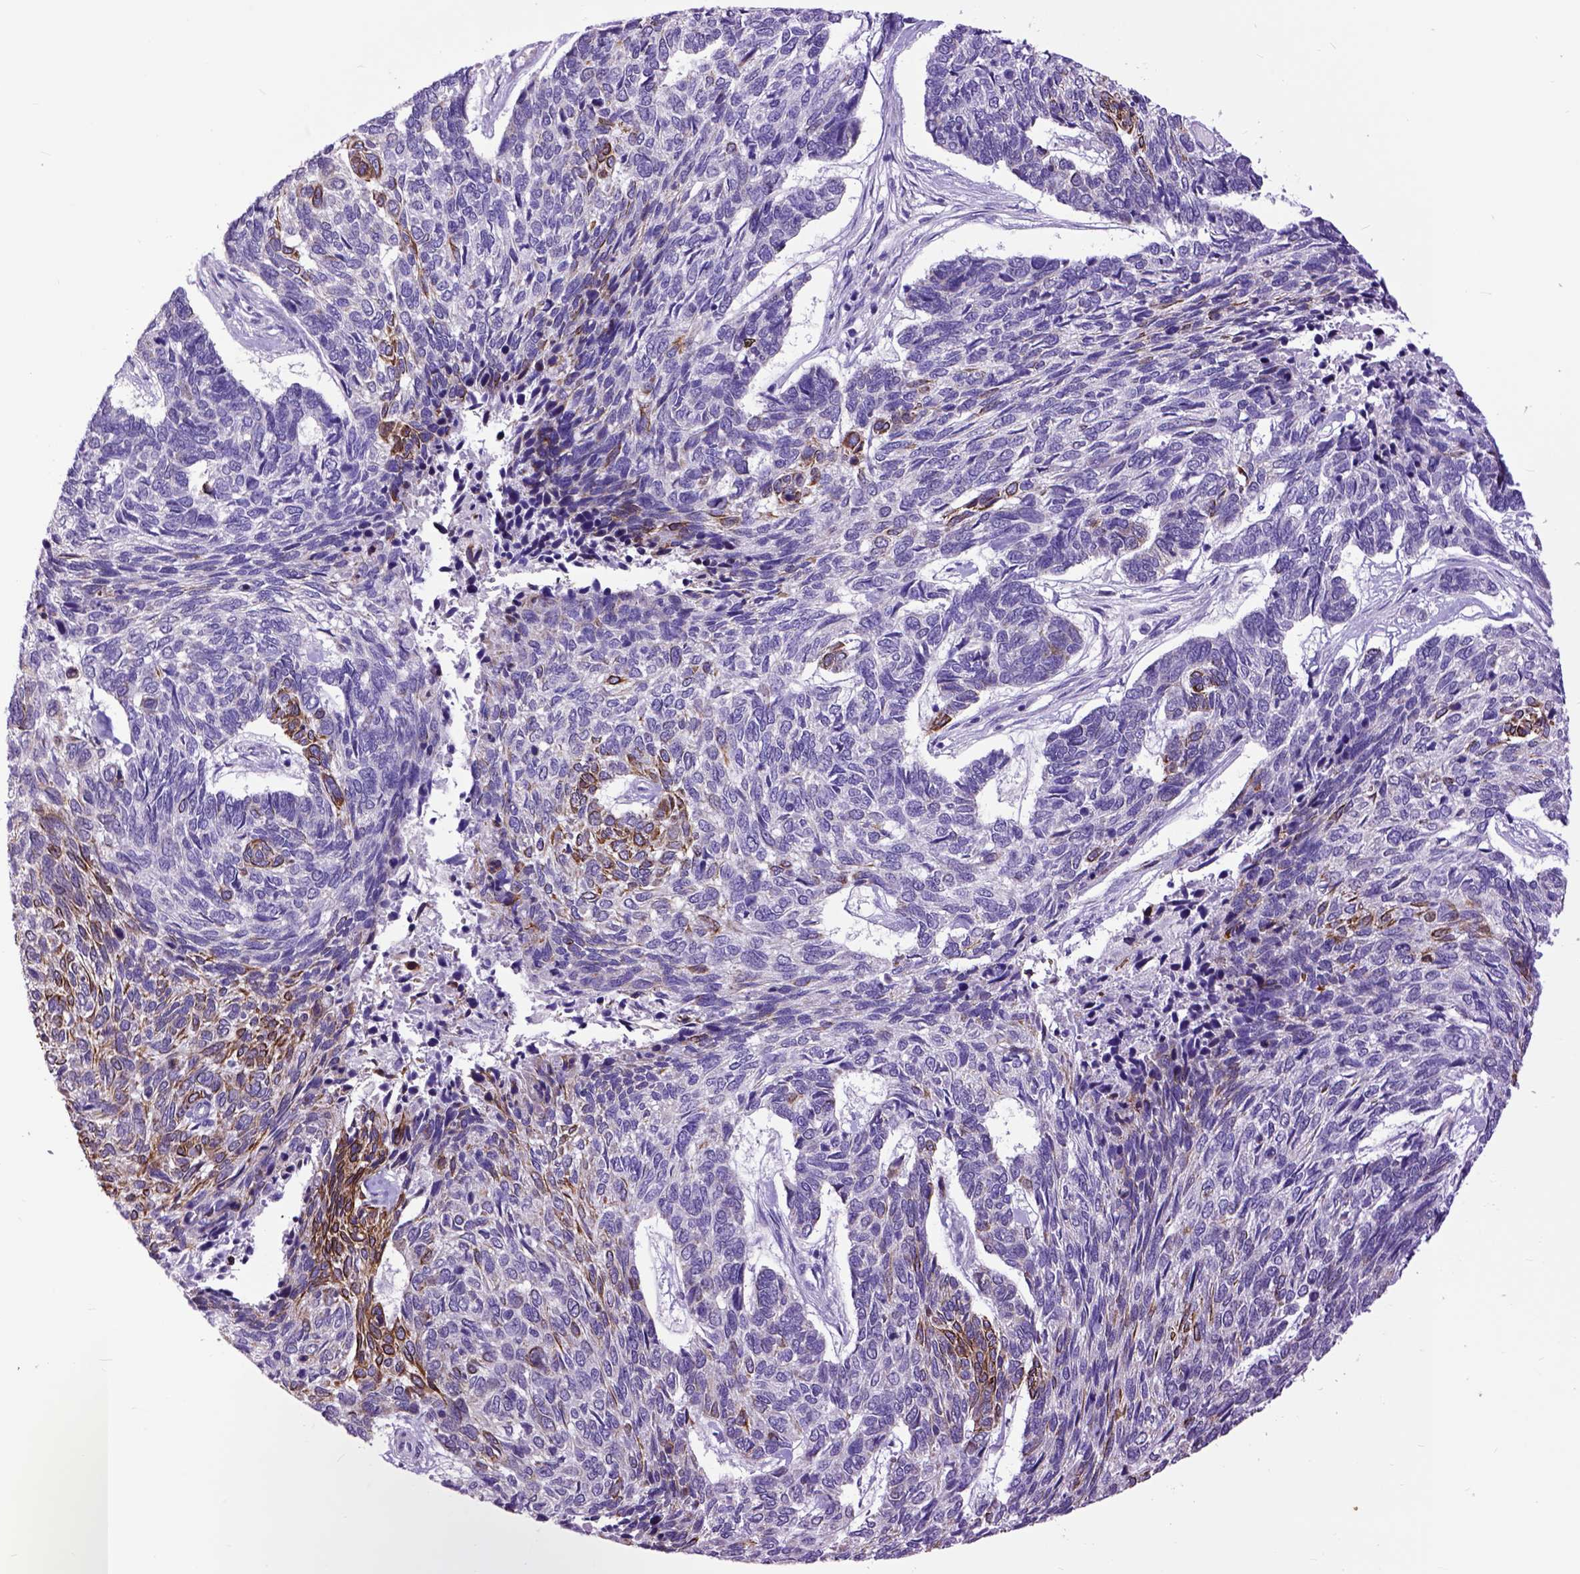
{"staining": {"intensity": "strong", "quantity": "<25%", "location": "cytoplasmic/membranous"}, "tissue": "skin cancer", "cell_type": "Tumor cells", "image_type": "cancer", "snomed": [{"axis": "morphology", "description": "Basal cell carcinoma"}, {"axis": "topography", "description": "Skin"}], "caption": "Immunohistochemistry (IHC) of human skin cancer exhibits medium levels of strong cytoplasmic/membranous staining in about <25% of tumor cells. The protein of interest is shown in brown color, while the nuclei are stained blue.", "gene": "RAB25", "patient": {"sex": "female", "age": 65}}